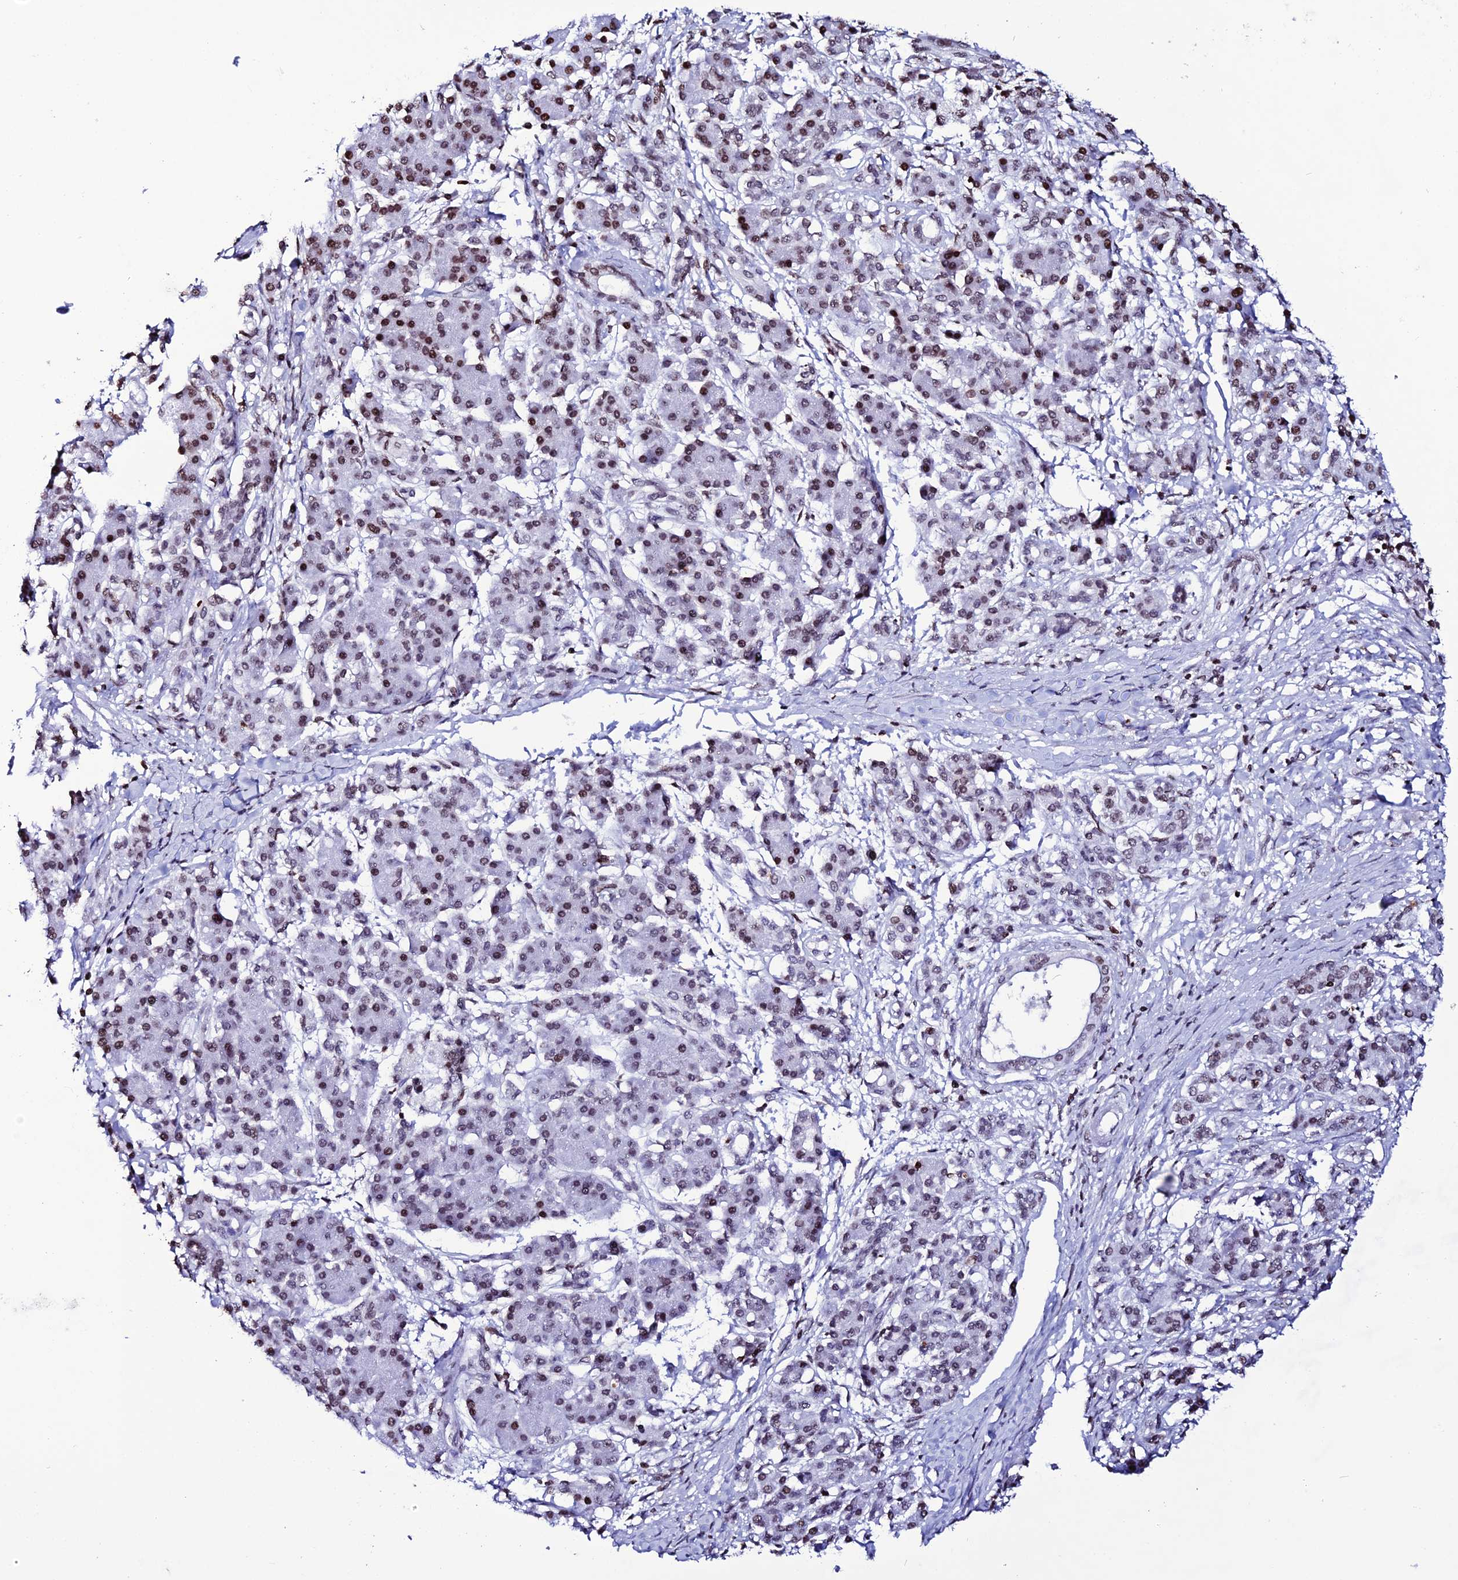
{"staining": {"intensity": "moderate", "quantity": "25%-75%", "location": "nuclear"}, "tissue": "pancreatic cancer", "cell_type": "Tumor cells", "image_type": "cancer", "snomed": [{"axis": "morphology", "description": "Adenocarcinoma, NOS"}, {"axis": "topography", "description": "Pancreas"}], "caption": "IHC (DAB (3,3'-diaminobenzidine)) staining of human adenocarcinoma (pancreatic) exhibits moderate nuclear protein expression in approximately 25%-75% of tumor cells.", "gene": "MACROH2A2", "patient": {"sex": "female", "age": 55}}